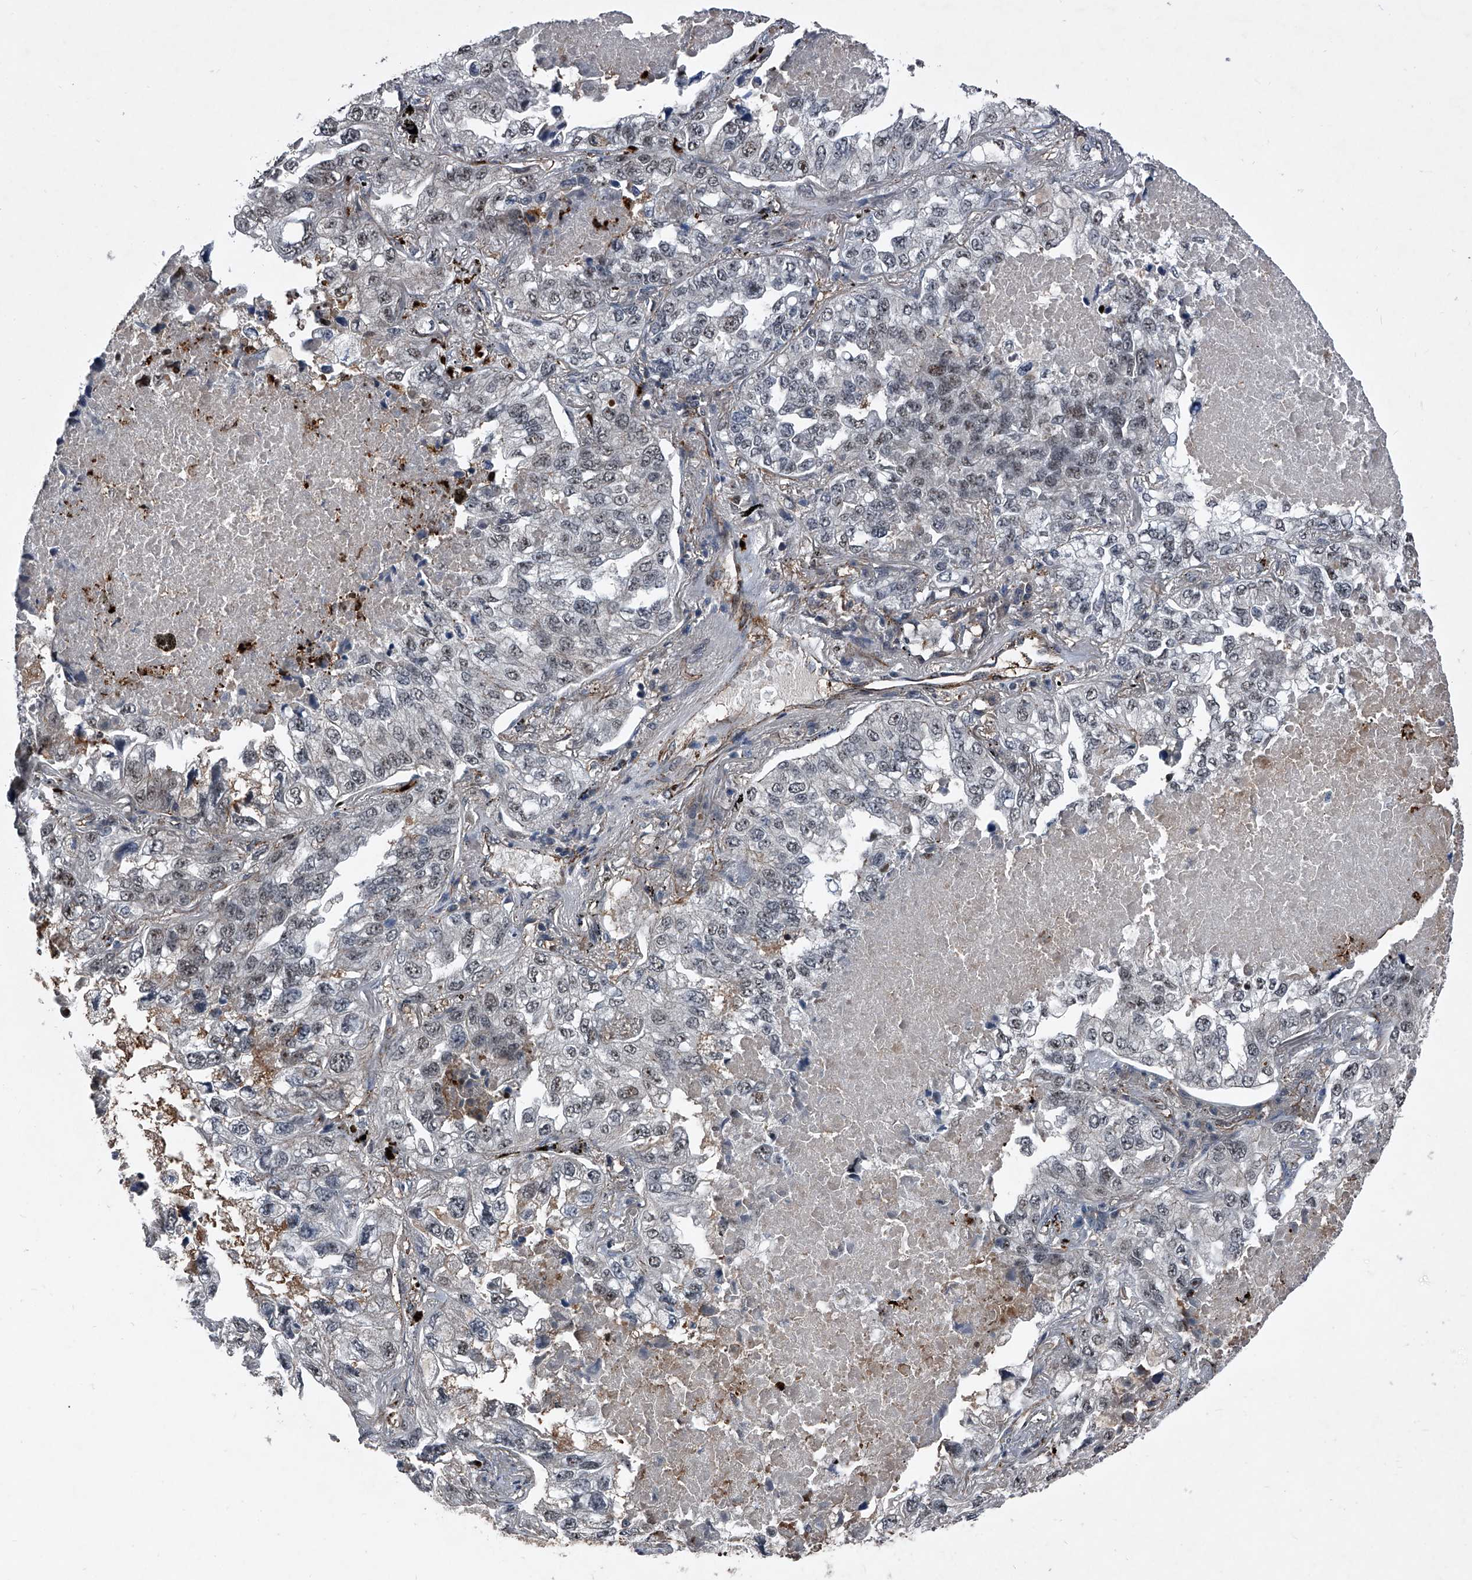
{"staining": {"intensity": "weak", "quantity": "<25%", "location": "nuclear"}, "tissue": "lung cancer", "cell_type": "Tumor cells", "image_type": "cancer", "snomed": [{"axis": "morphology", "description": "Adenocarcinoma, NOS"}, {"axis": "topography", "description": "Lung"}], "caption": "Lung adenocarcinoma was stained to show a protein in brown. There is no significant expression in tumor cells. (DAB (3,3'-diaminobenzidine) IHC with hematoxylin counter stain).", "gene": "MAPKAP1", "patient": {"sex": "male", "age": 65}}